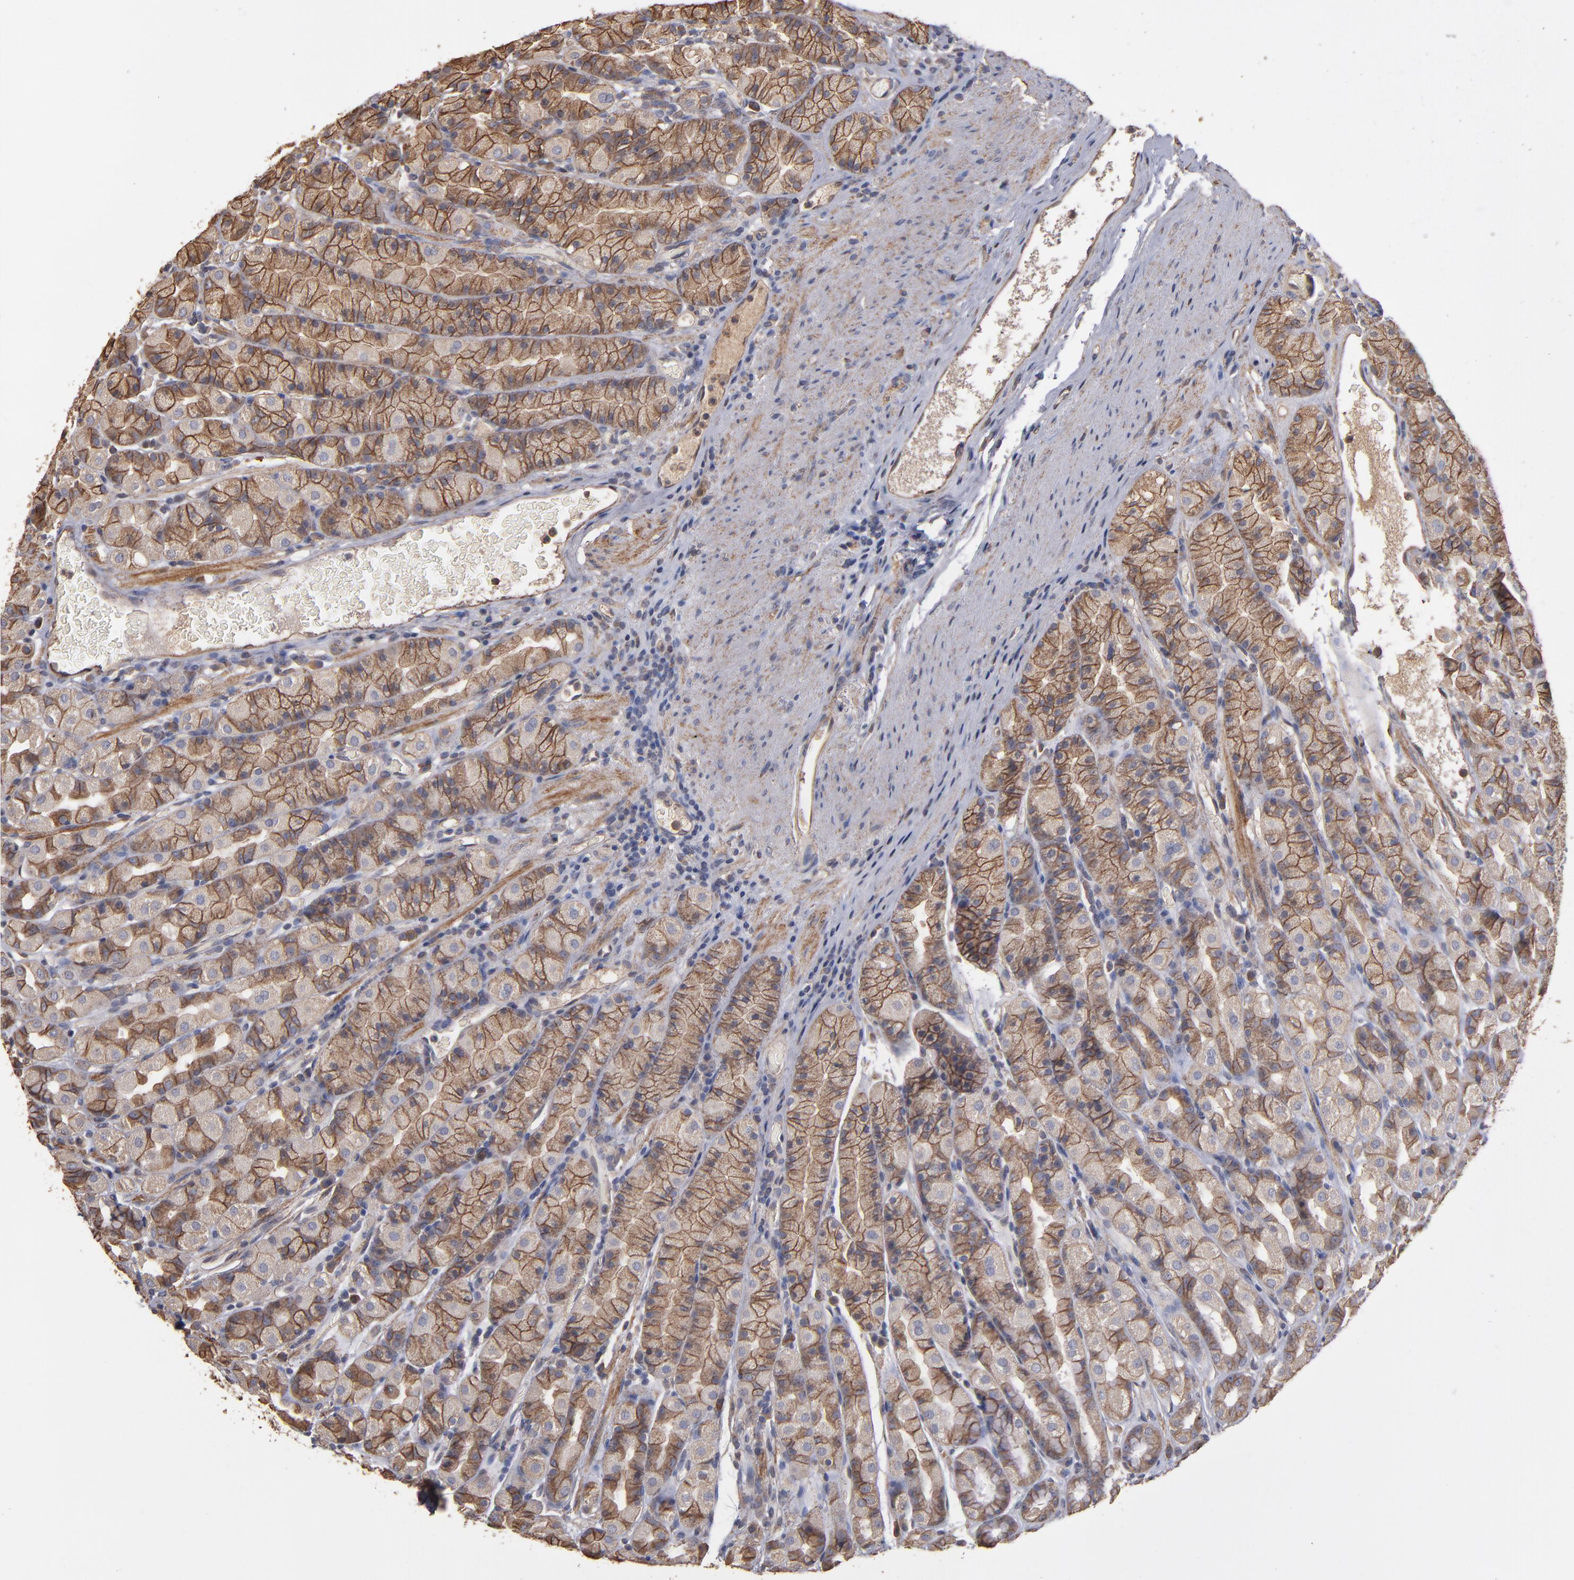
{"staining": {"intensity": "moderate", "quantity": ">75%", "location": "cytoplasmic/membranous"}, "tissue": "stomach", "cell_type": "Glandular cells", "image_type": "normal", "snomed": [{"axis": "morphology", "description": "Normal tissue, NOS"}, {"axis": "topography", "description": "Stomach, upper"}], "caption": "A high-resolution photomicrograph shows immunohistochemistry (IHC) staining of unremarkable stomach, which displays moderate cytoplasmic/membranous positivity in approximately >75% of glandular cells.", "gene": "DMD", "patient": {"sex": "male", "age": 68}}